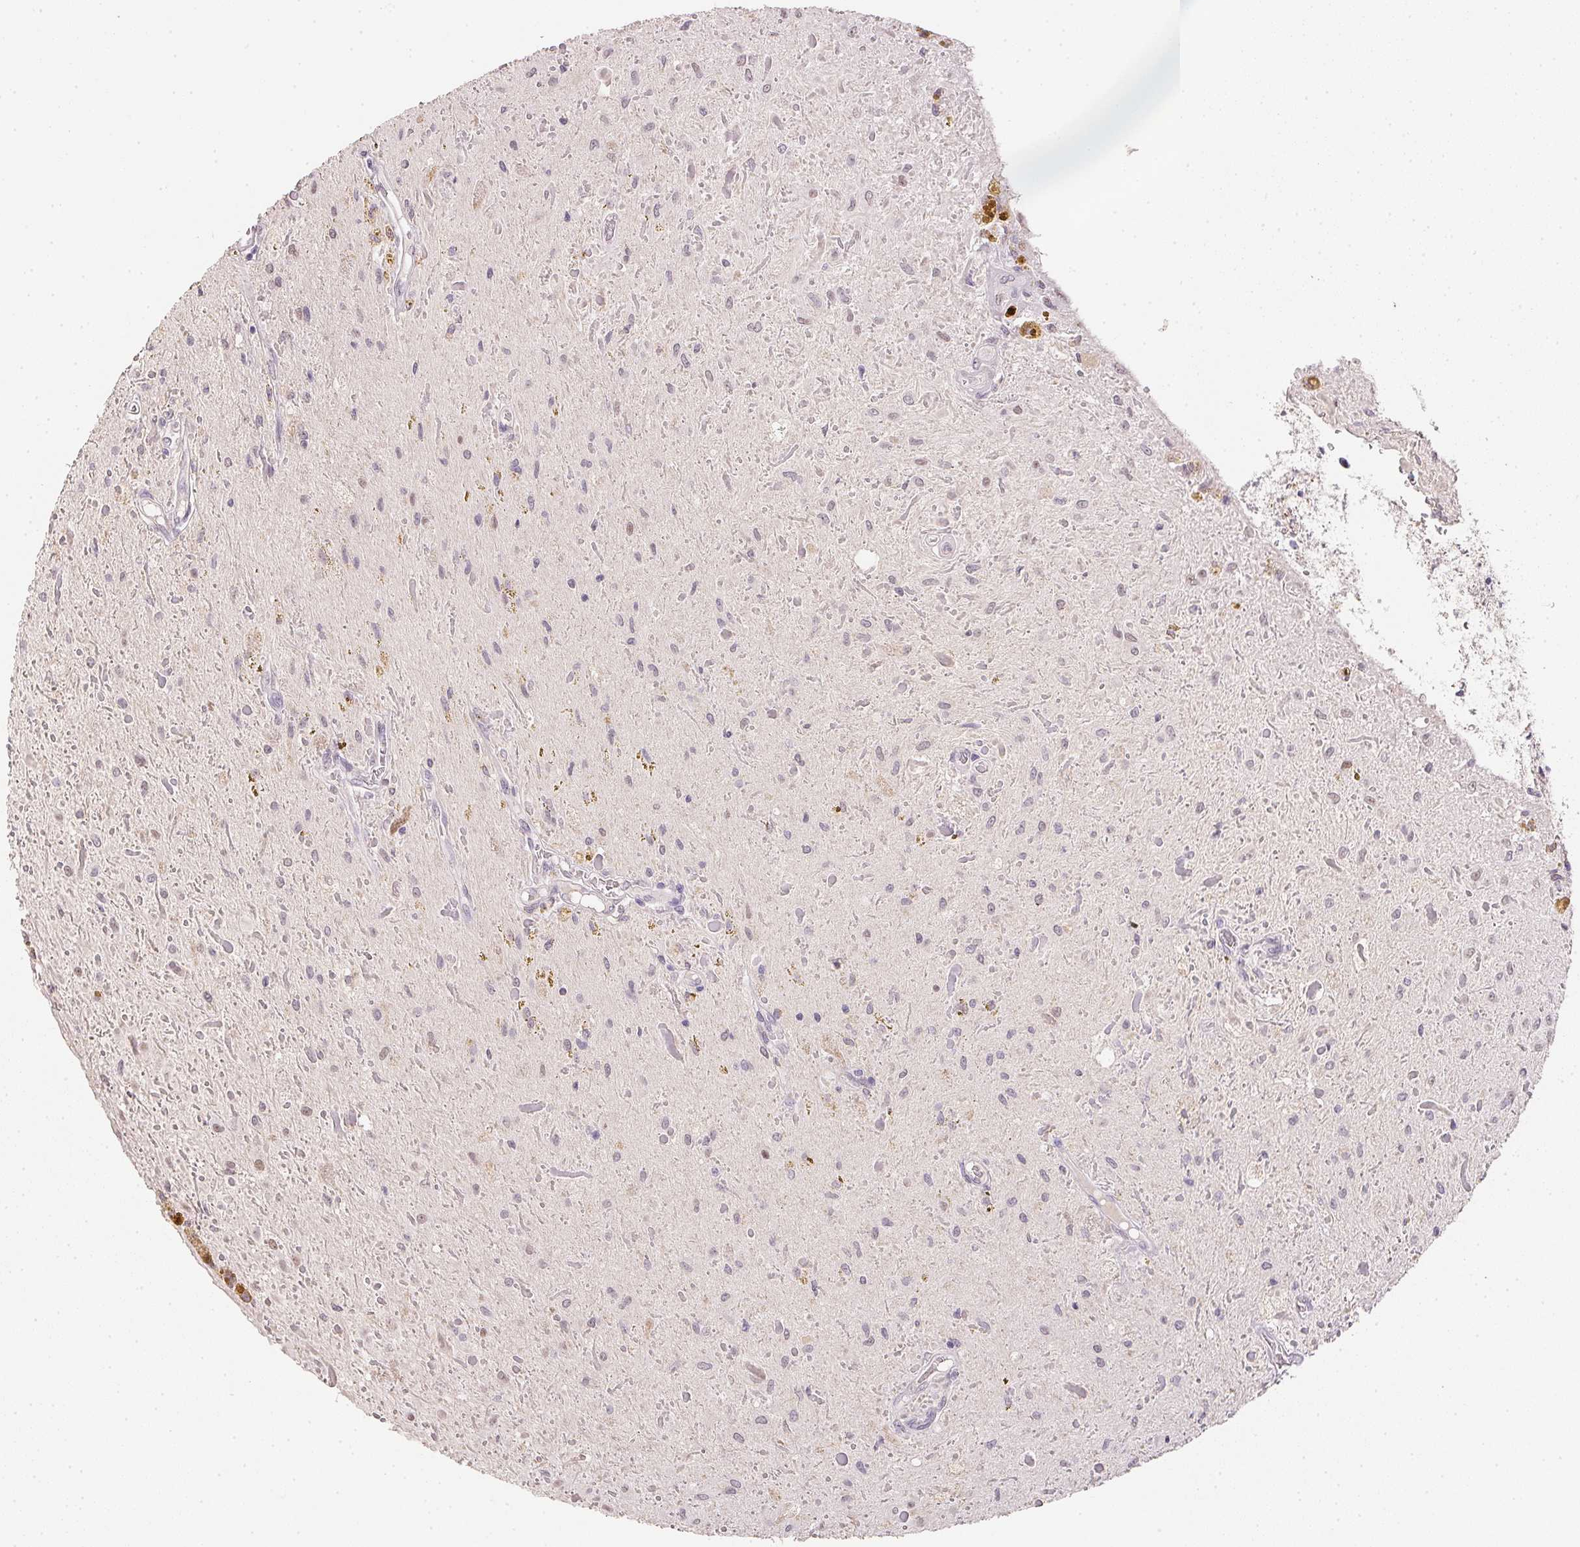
{"staining": {"intensity": "negative", "quantity": "none", "location": "none"}, "tissue": "glioma", "cell_type": "Tumor cells", "image_type": "cancer", "snomed": [{"axis": "morphology", "description": "Glioma, malignant, Low grade"}, {"axis": "topography", "description": "Cerebellum"}], "caption": "The image demonstrates no staining of tumor cells in malignant glioma (low-grade). Brightfield microscopy of immunohistochemistry (IHC) stained with DAB (3,3'-diaminobenzidine) (brown) and hematoxylin (blue), captured at high magnification.", "gene": "POLR3G", "patient": {"sex": "female", "age": 14}}